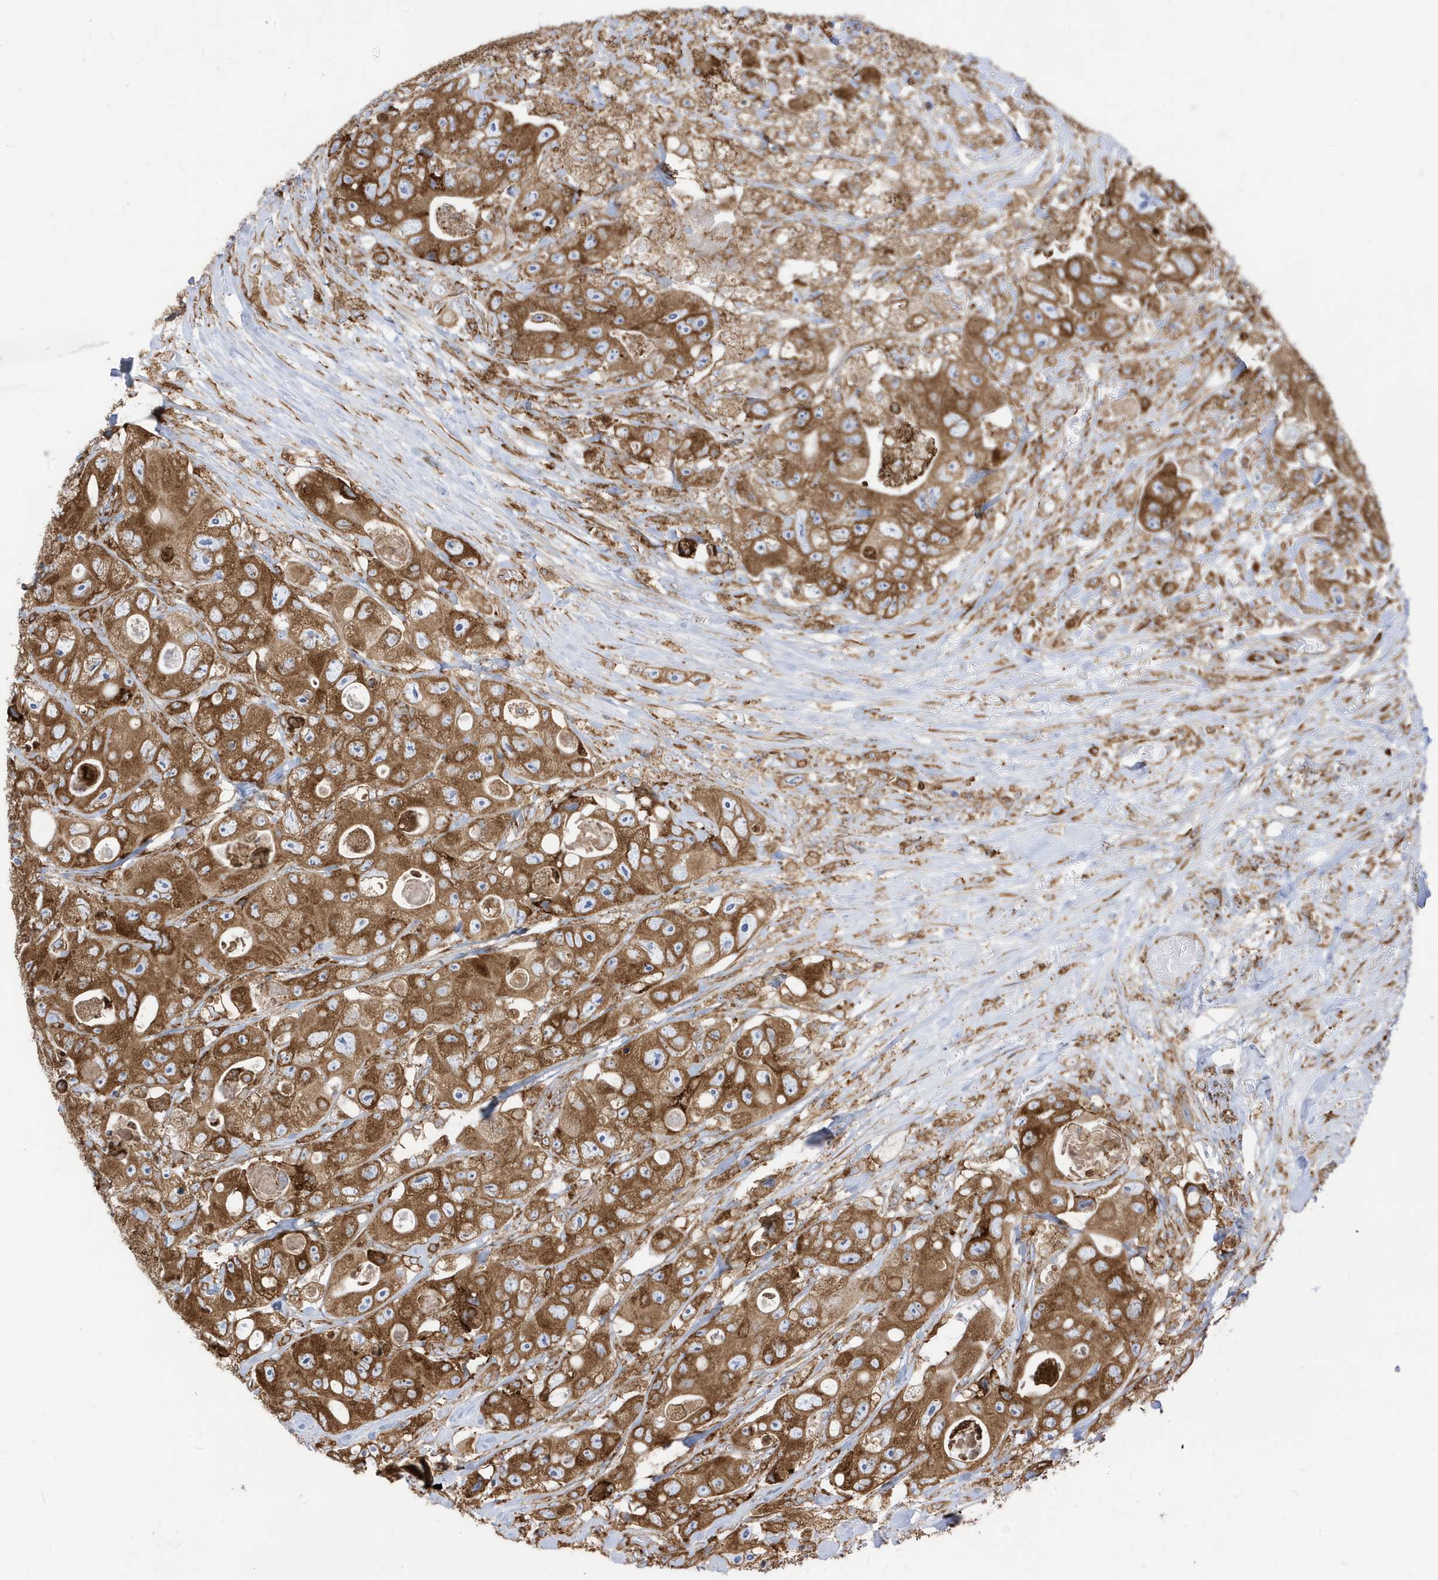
{"staining": {"intensity": "strong", "quantity": ">75%", "location": "cytoplasmic/membranous"}, "tissue": "colorectal cancer", "cell_type": "Tumor cells", "image_type": "cancer", "snomed": [{"axis": "morphology", "description": "Adenocarcinoma, NOS"}, {"axis": "topography", "description": "Colon"}], "caption": "The photomicrograph reveals a brown stain indicating the presence of a protein in the cytoplasmic/membranous of tumor cells in colorectal cancer. The staining was performed using DAB, with brown indicating positive protein expression. Nuclei are stained blue with hematoxylin.", "gene": "PDIA6", "patient": {"sex": "female", "age": 46}}